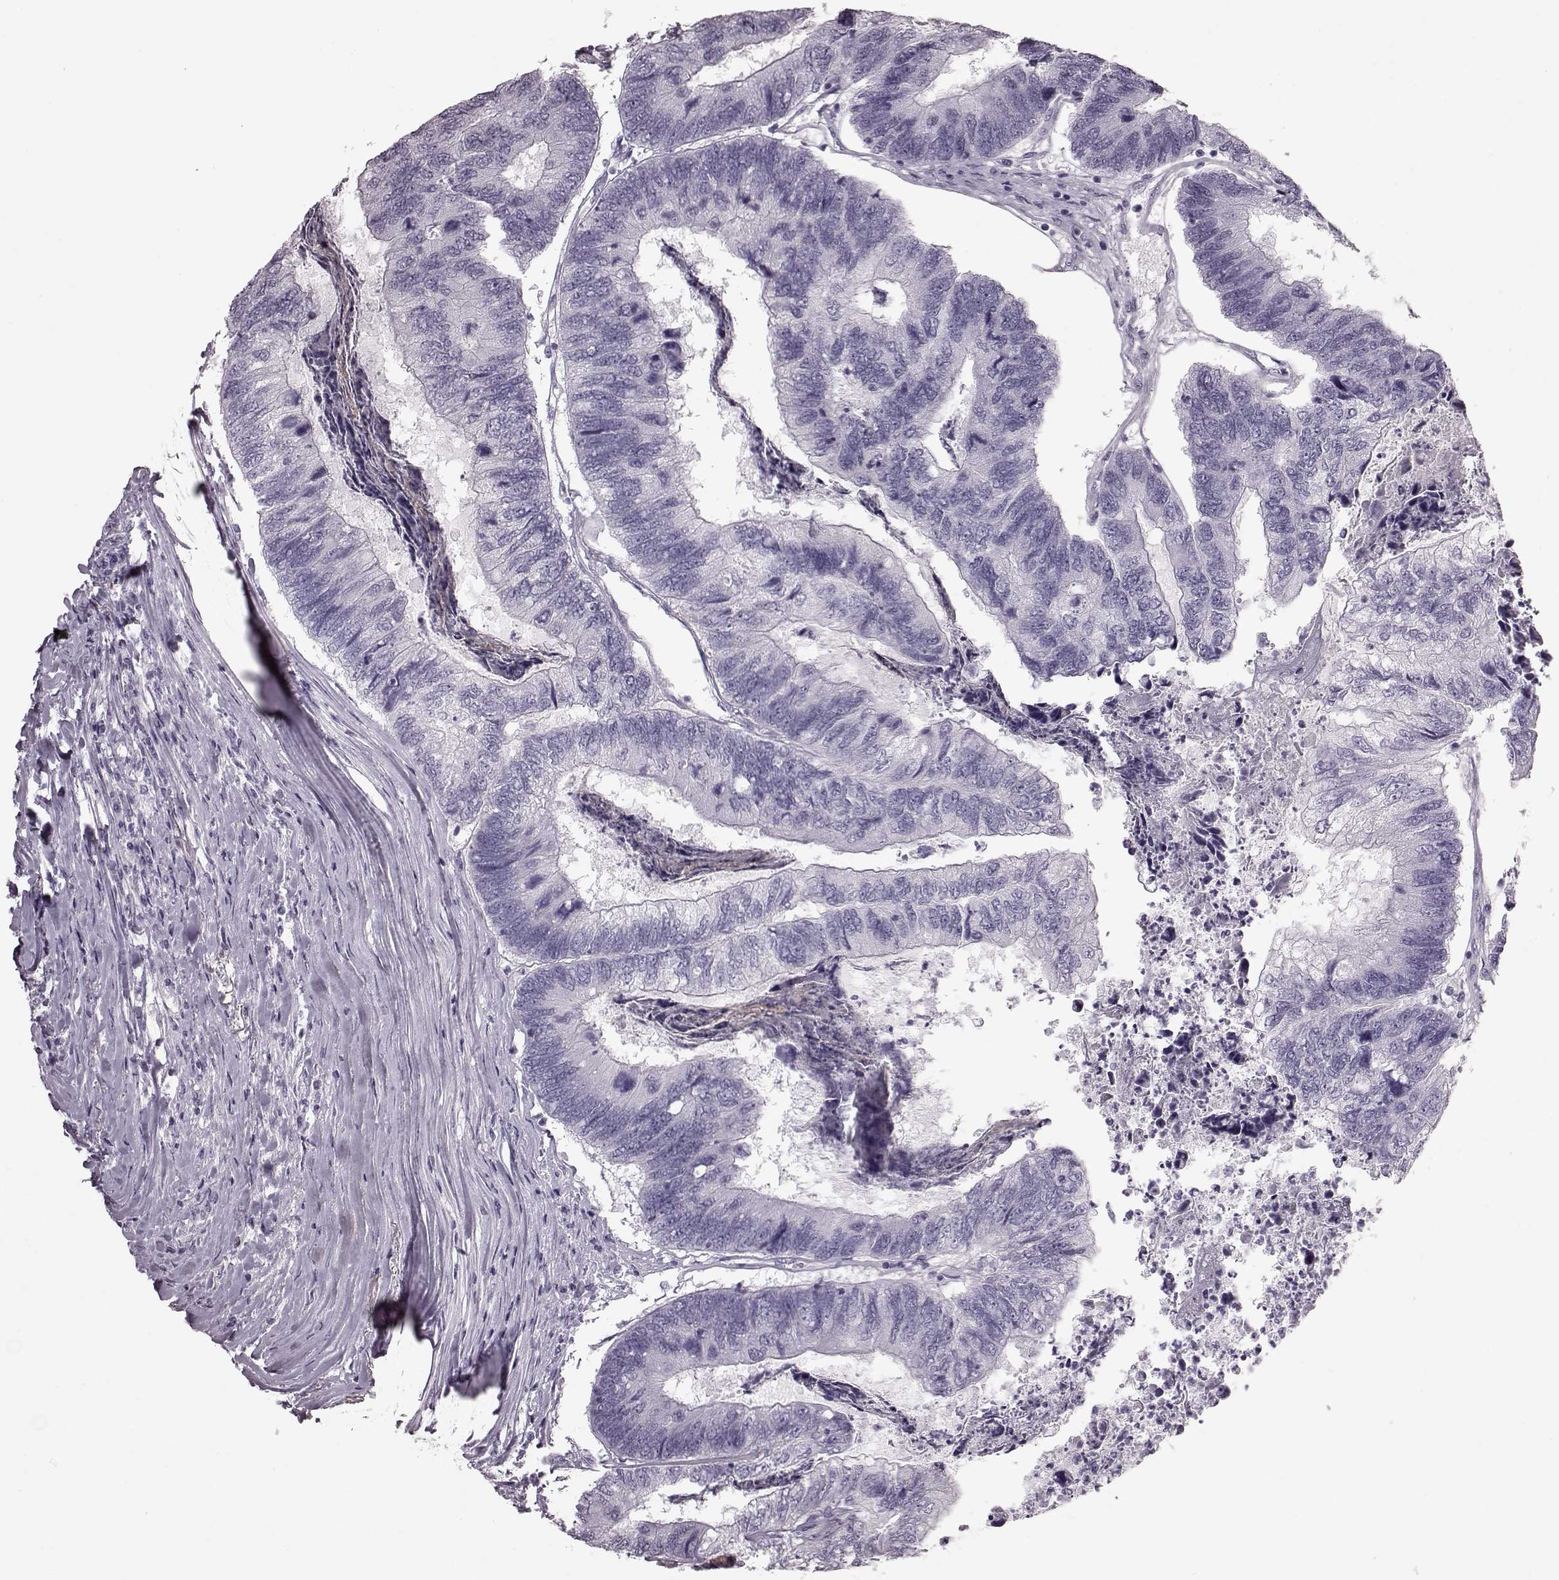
{"staining": {"intensity": "negative", "quantity": "none", "location": "none"}, "tissue": "colorectal cancer", "cell_type": "Tumor cells", "image_type": "cancer", "snomed": [{"axis": "morphology", "description": "Adenocarcinoma, NOS"}, {"axis": "topography", "description": "Colon"}], "caption": "Immunohistochemistry photomicrograph of human colorectal cancer stained for a protein (brown), which reveals no expression in tumor cells.", "gene": "CRYBA2", "patient": {"sex": "female", "age": 67}}